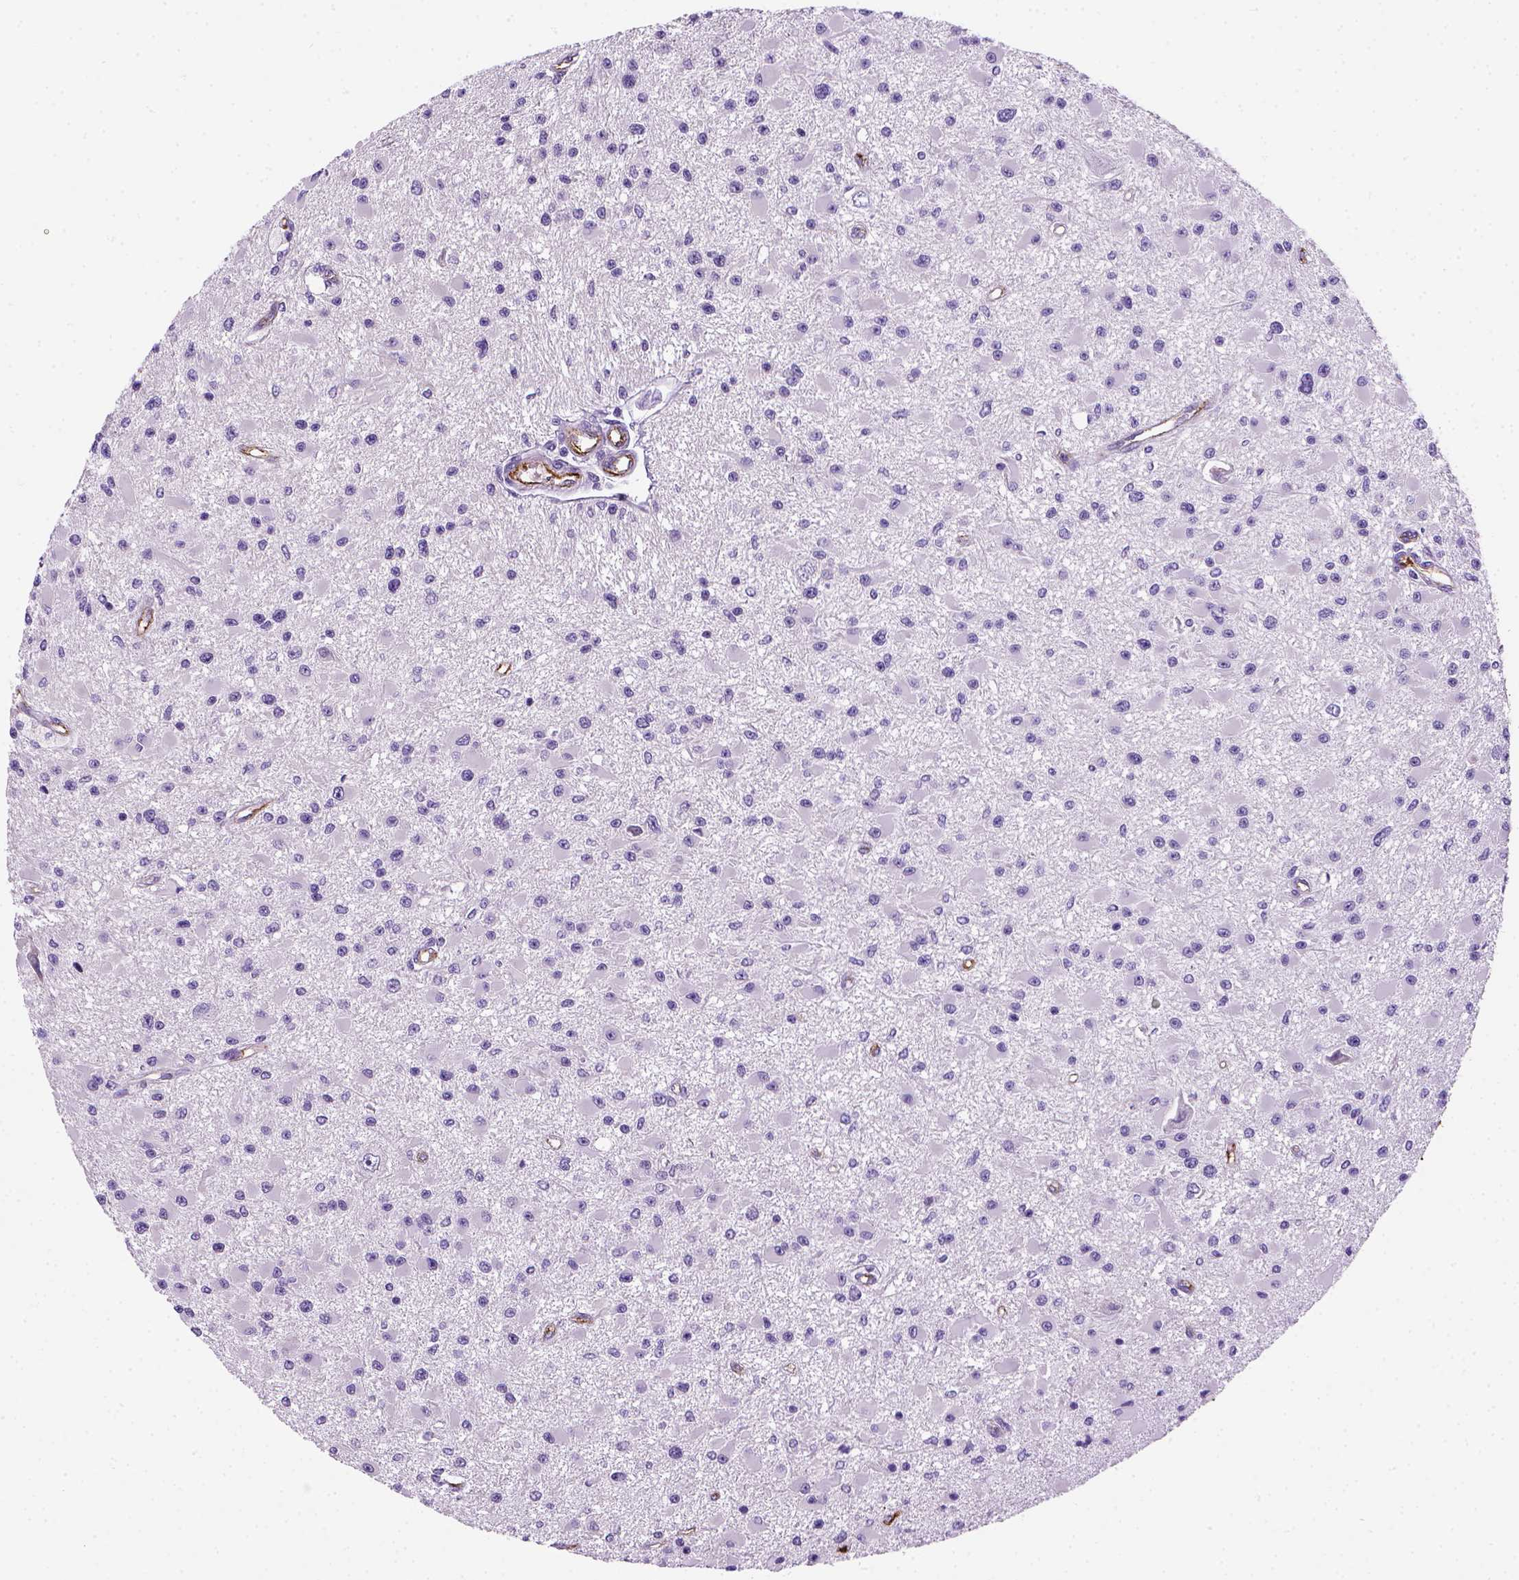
{"staining": {"intensity": "negative", "quantity": "none", "location": "none"}, "tissue": "glioma", "cell_type": "Tumor cells", "image_type": "cancer", "snomed": [{"axis": "morphology", "description": "Glioma, malignant, High grade"}, {"axis": "topography", "description": "Brain"}], "caption": "This is a histopathology image of immunohistochemistry (IHC) staining of malignant glioma (high-grade), which shows no positivity in tumor cells.", "gene": "VWF", "patient": {"sex": "male", "age": 54}}